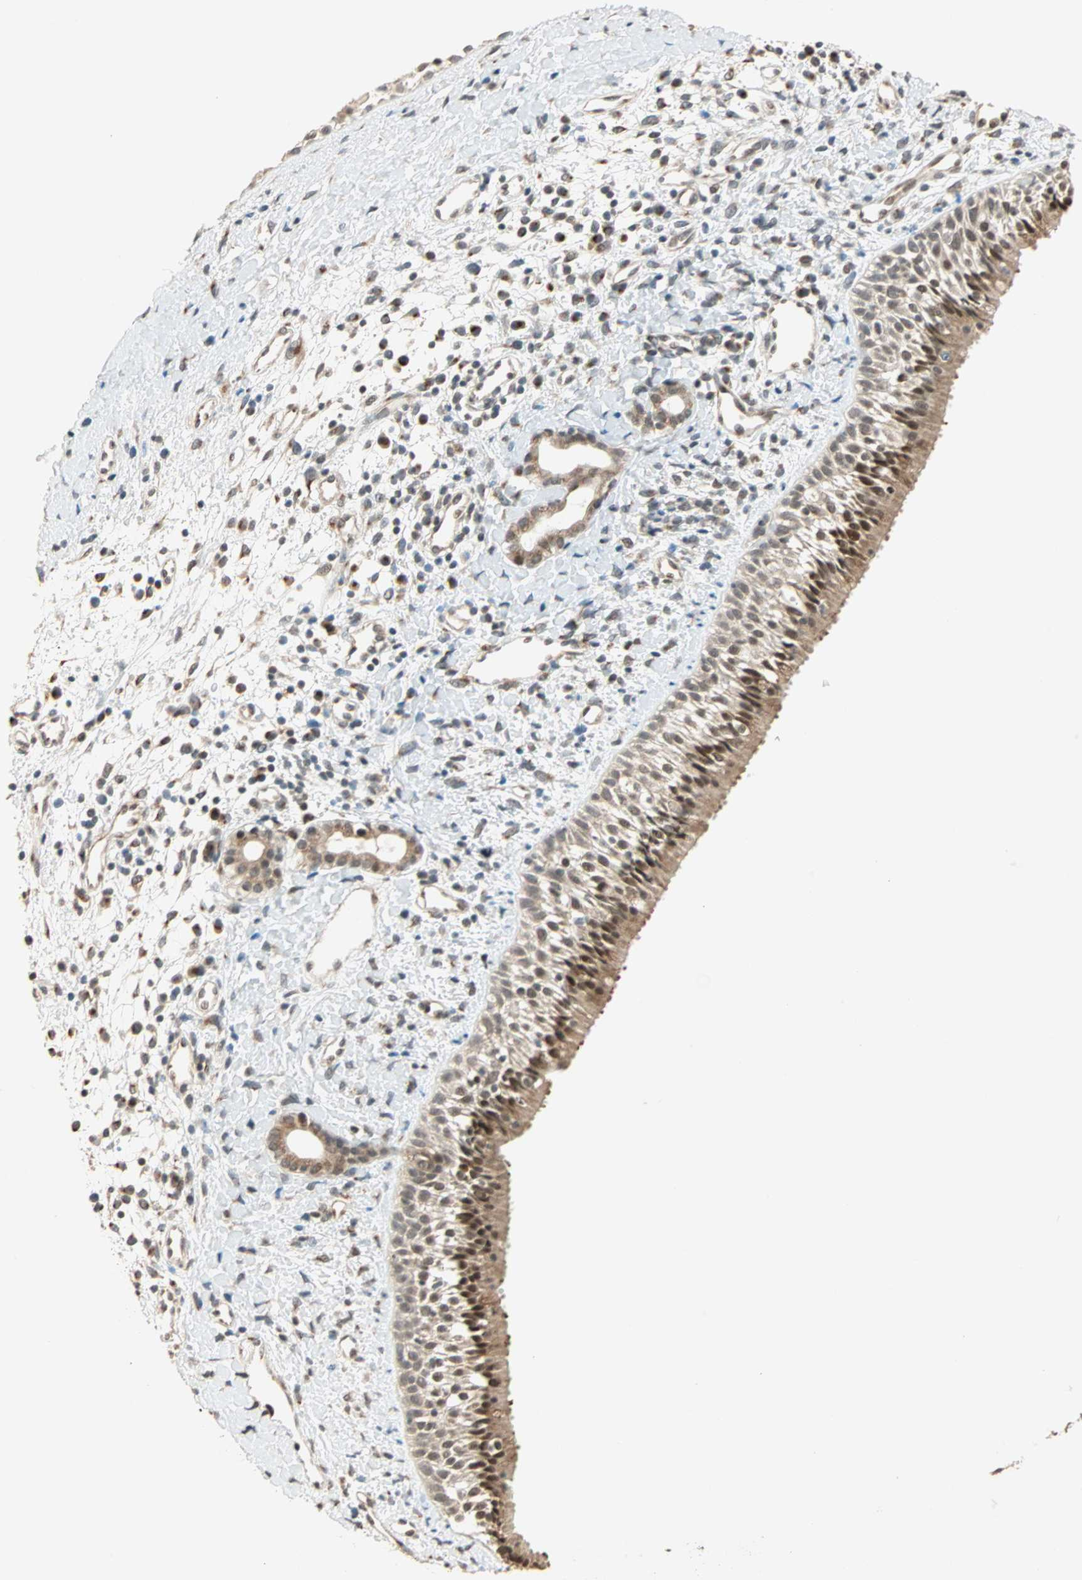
{"staining": {"intensity": "moderate", "quantity": "25%-75%", "location": "cytoplasmic/membranous,nuclear"}, "tissue": "nasopharynx", "cell_type": "Respiratory epithelial cells", "image_type": "normal", "snomed": [{"axis": "morphology", "description": "Normal tissue, NOS"}, {"axis": "topography", "description": "Nasopharynx"}], "caption": "A medium amount of moderate cytoplasmic/membranous,nuclear staining is present in about 25%-75% of respiratory epithelial cells in normal nasopharynx.", "gene": "PRDM2", "patient": {"sex": "male", "age": 22}}